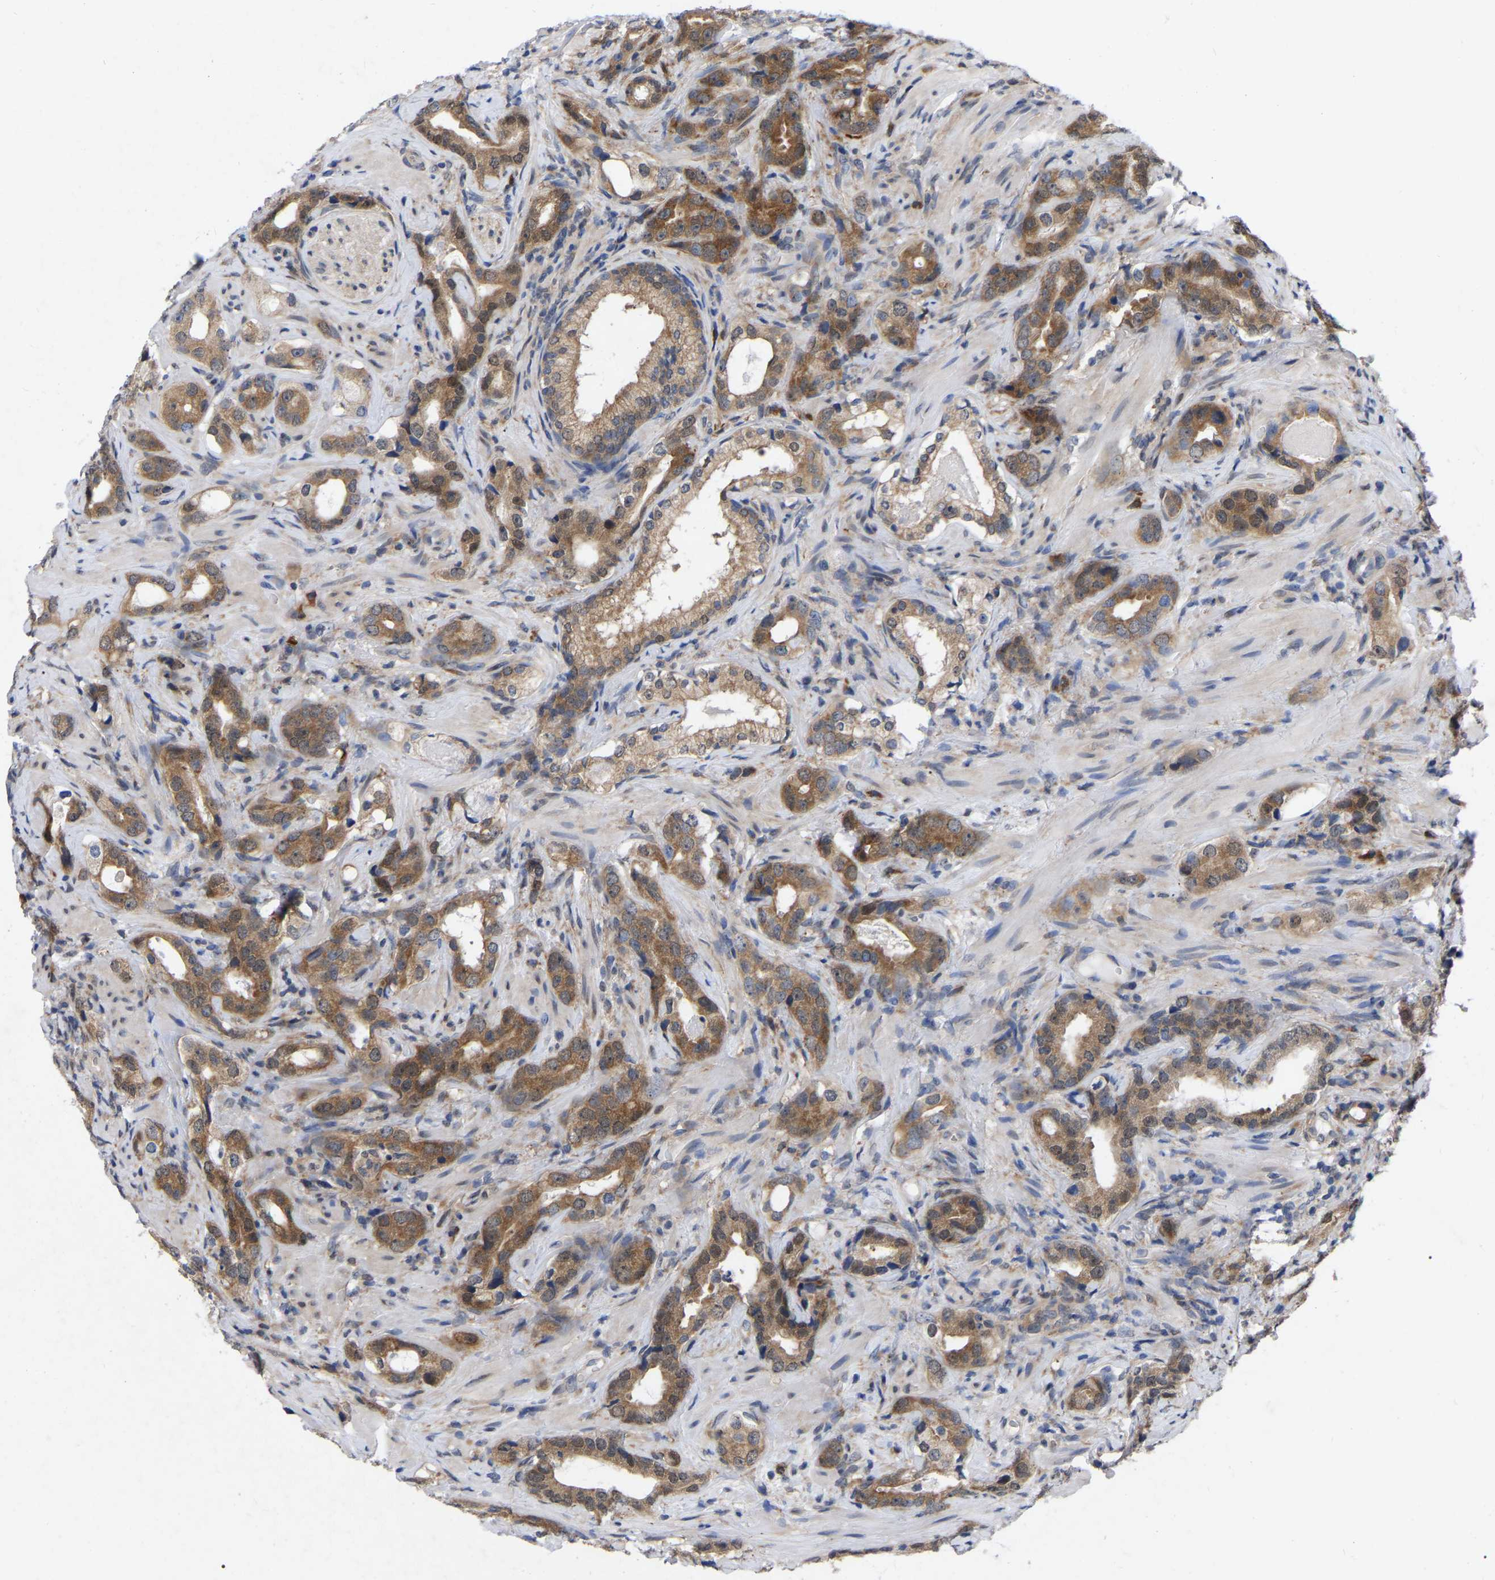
{"staining": {"intensity": "moderate", "quantity": ">75%", "location": "cytoplasmic/membranous"}, "tissue": "prostate cancer", "cell_type": "Tumor cells", "image_type": "cancer", "snomed": [{"axis": "morphology", "description": "Adenocarcinoma, High grade"}, {"axis": "topography", "description": "Prostate"}], "caption": "High-magnification brightfield microscopy of high-grade adenocarcinoma (prostate) stained with DAB (3,3'-diaminobenzidine) (brown) and counterstained with hematoxylin (blue). tumor cells exhibit moderate cytoplasmic/membranous expression is appreciated in approximately>75% of cells.", "gene": "UBE4B", "patient": {"sex": "male", "age": 63}}